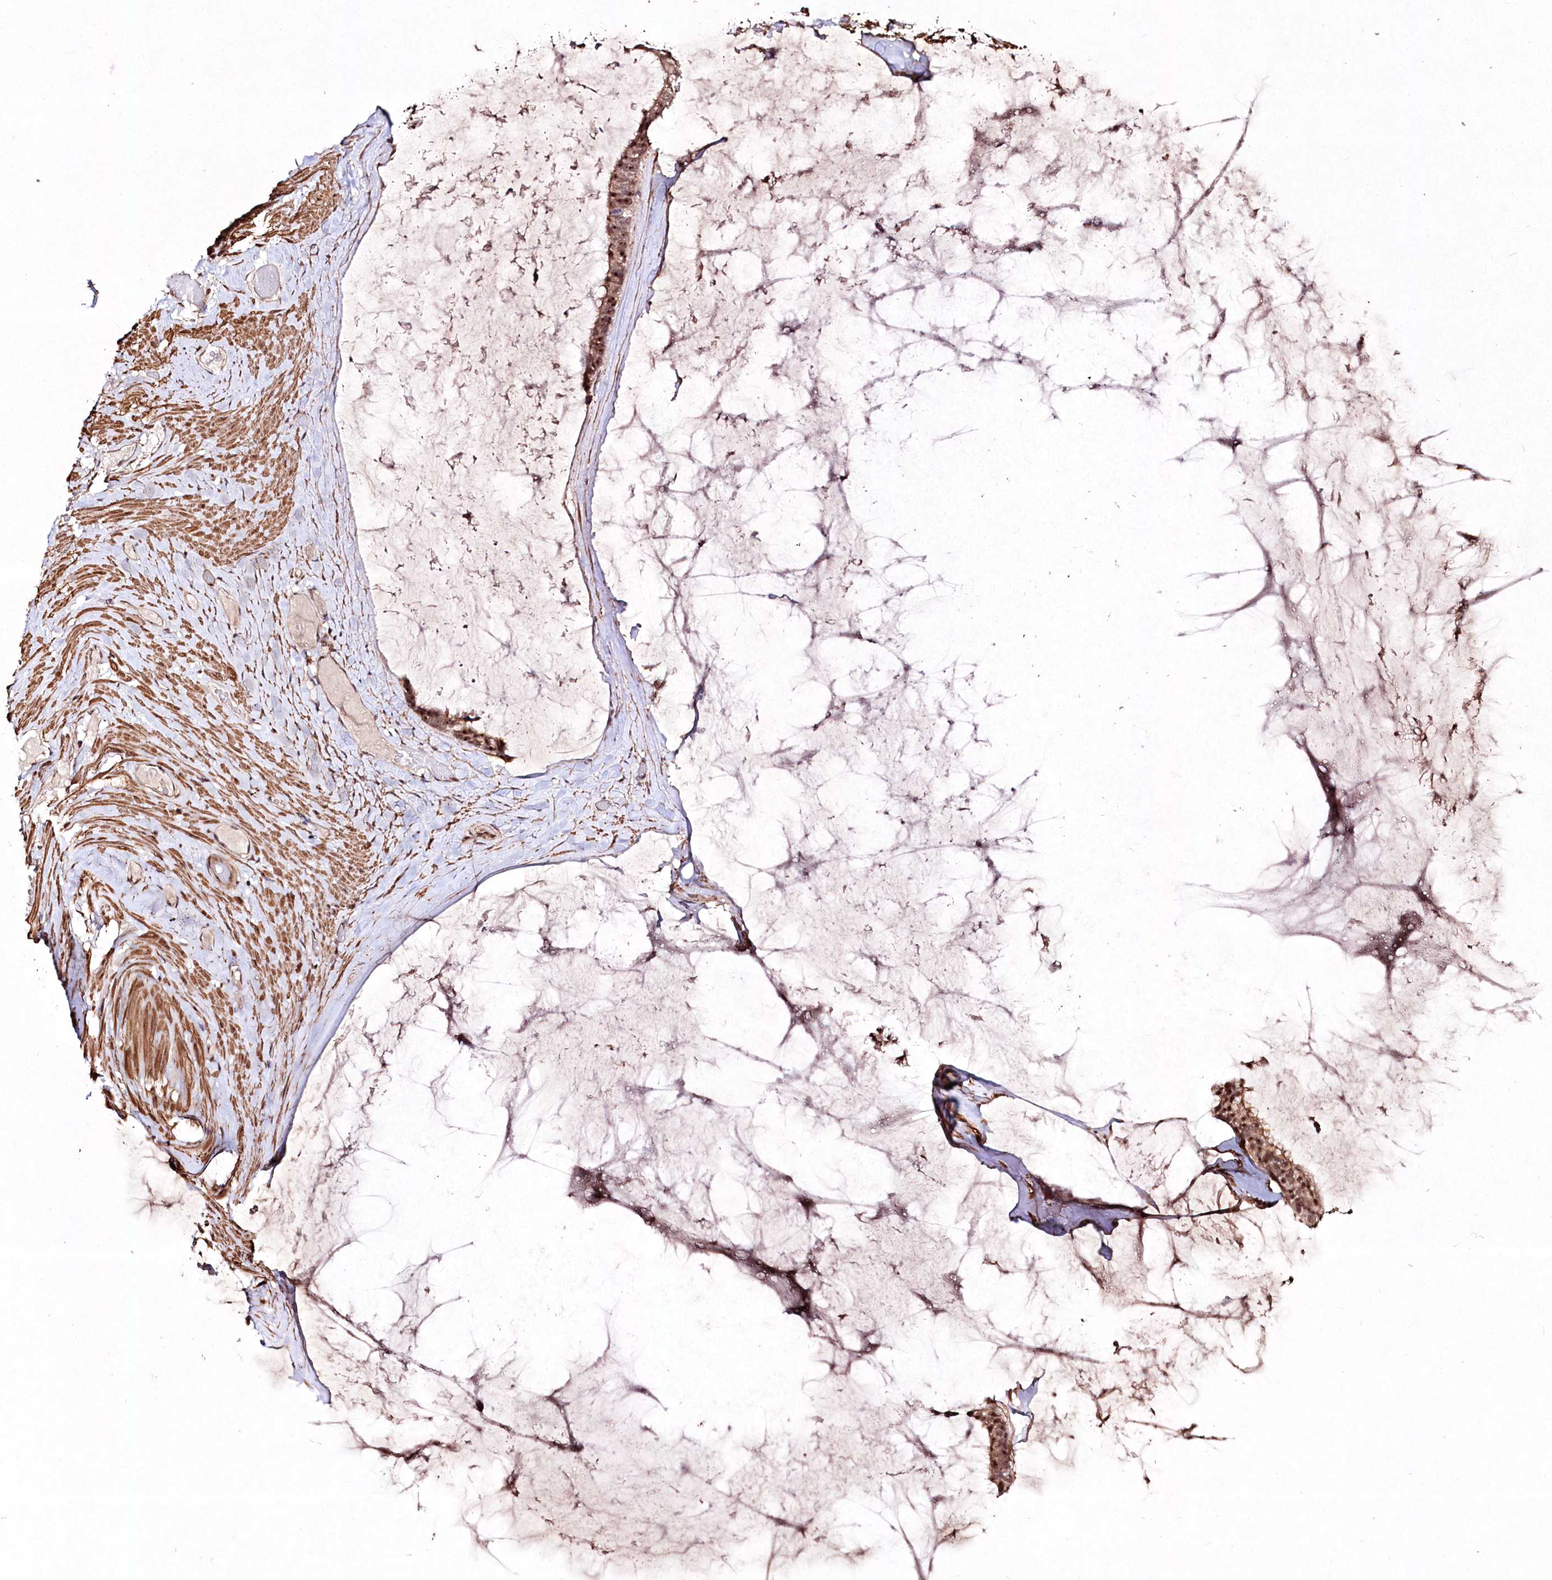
{"staining": {"intensity": "moderate", "quantity": ">75%", "location": "cytoplasmic/membranous,nuclear"}, "tissue": "ovarian cancer", "cell_type": "Tumor cells", "image_type": "cancer", "snomed": [{"axis": "morphology", "description": "Cystadenocarcinoma, mucinous, NOS"}, {"axis": "topography", "description": "Ovary"}], "caption": "The micrograph displays a brown stain indicating the presence of a protein in the cytoplasmic/membranous and nuclear of tumor cells in ovarian mucinous cystadenocarcinoma.", "gene": "CCDC59", "patient": {"sex": "female", "age": 39}}